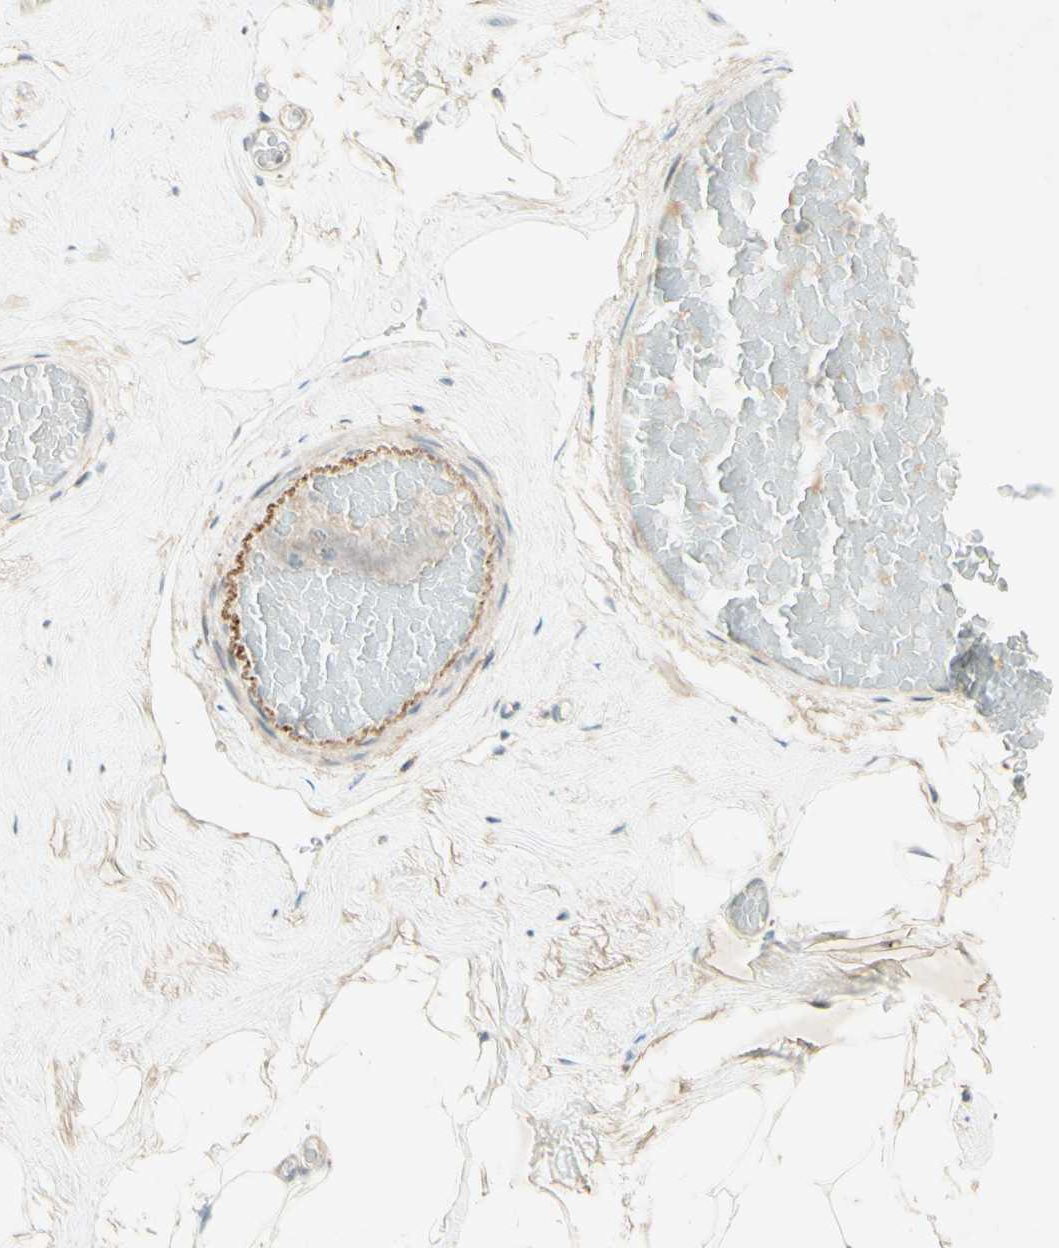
{"staining": {"intensity": "negative", "quantity": "none", "location": "none"}, "tissue": "breast", "cell_type": "Adipocytes", "image_type": "normal", "snomed": [{"axis": "morphology", "description": "Normal tissue, NOS"}, {"axis": "topography", "description": "Breast"}], "caption": "This is an immunohistochemistry (IHC) micrograph of normal human breast. There is no staining in adipocytes.", "gene": "ETF1", "patient": {"sex": "female", "age": 75}}